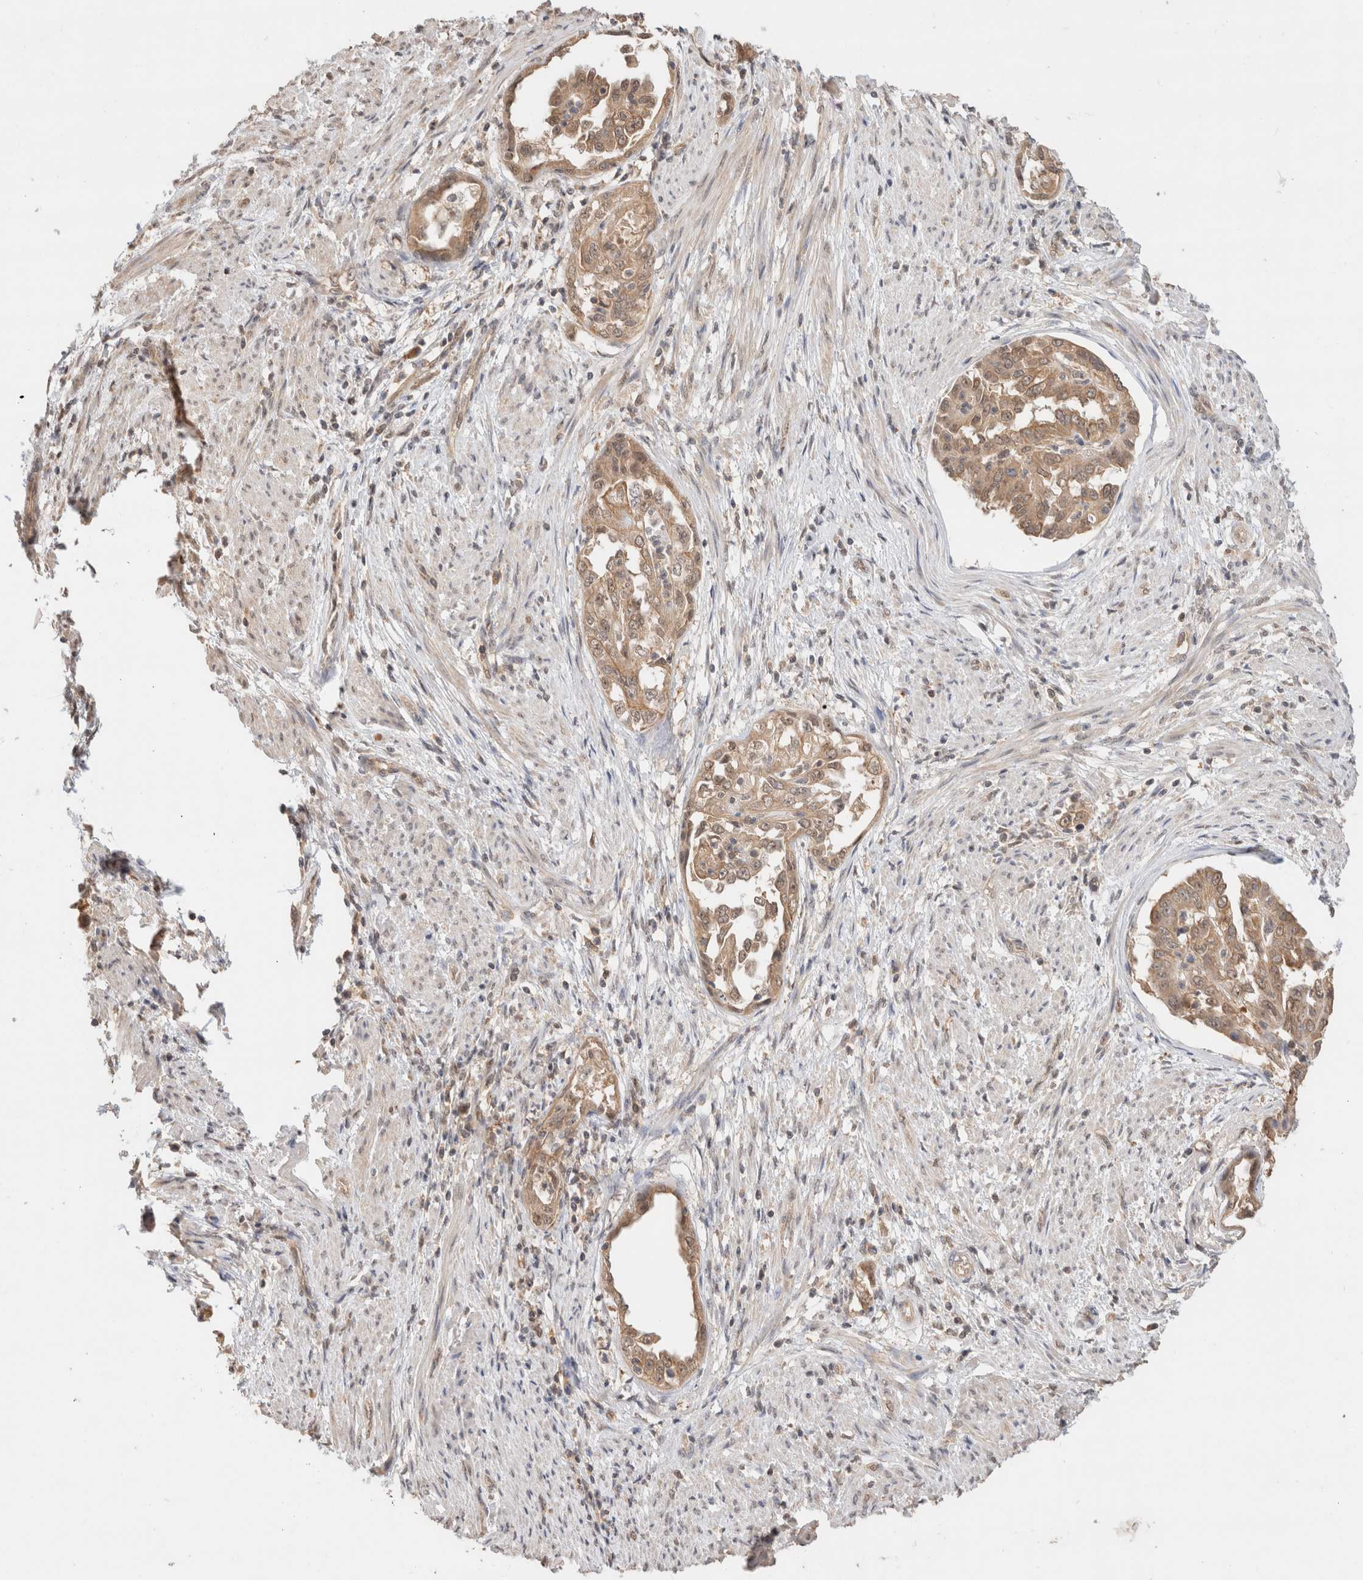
{"staining": {"intensity": "weak", "quantity": ">75%", "location": "cytoplasmic/membranous,nuclear"}, "tissue": "endometrial cancer", "cell_type": "Tumor cells", "image_type": "cancer", "snomed": [{"axis": "morphology", "description": "Adenocarcinoma, NOS"}, {"axis": "topography", "description": "Endometrium"}], "caption": "Adenocarcinoma (endometrial) stained with a protein marker reveals weak staining in tumor cells.", "gene": "CA13", "patient": {"sex": "female", "age": 85}}